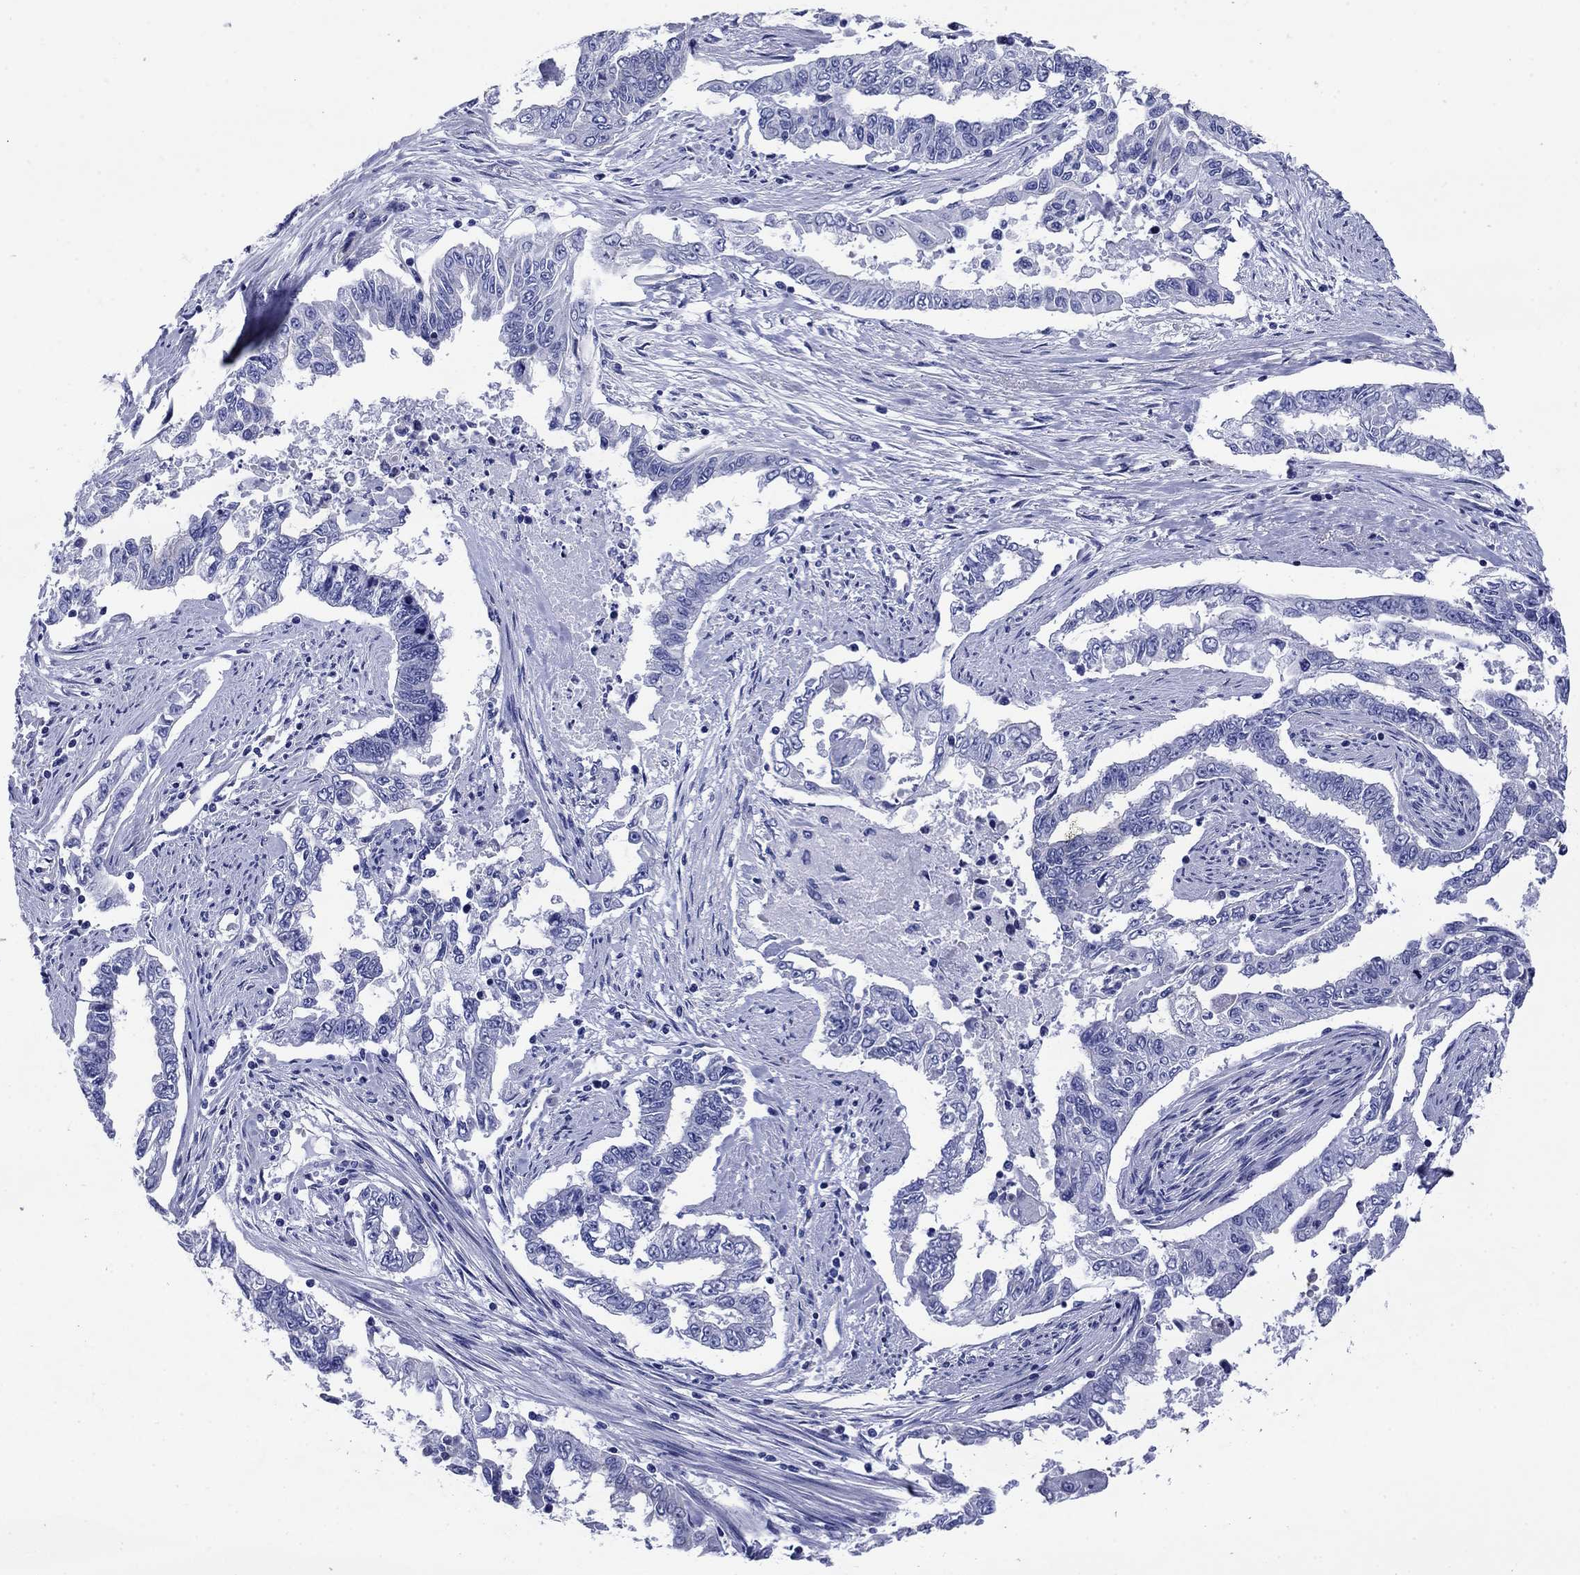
{"staining": {"intensity": "negative", "quantity": "none", "location": "none"}, "tissue": "endometrial cancer", "cell_type": "Tumor cells", "image_type": "cancer", "snomed": [{"axis": "morphology", "description": "Adenocarcinoma, NOS"}, {"axis": "topography", "description": "Uterus"}], "caption": "Immunohistochemistry of endometrial cancer exhibits no expression in tumor cells.", "gene": "SLC1A2", "patient": {"sex": "female", "age": 59}}